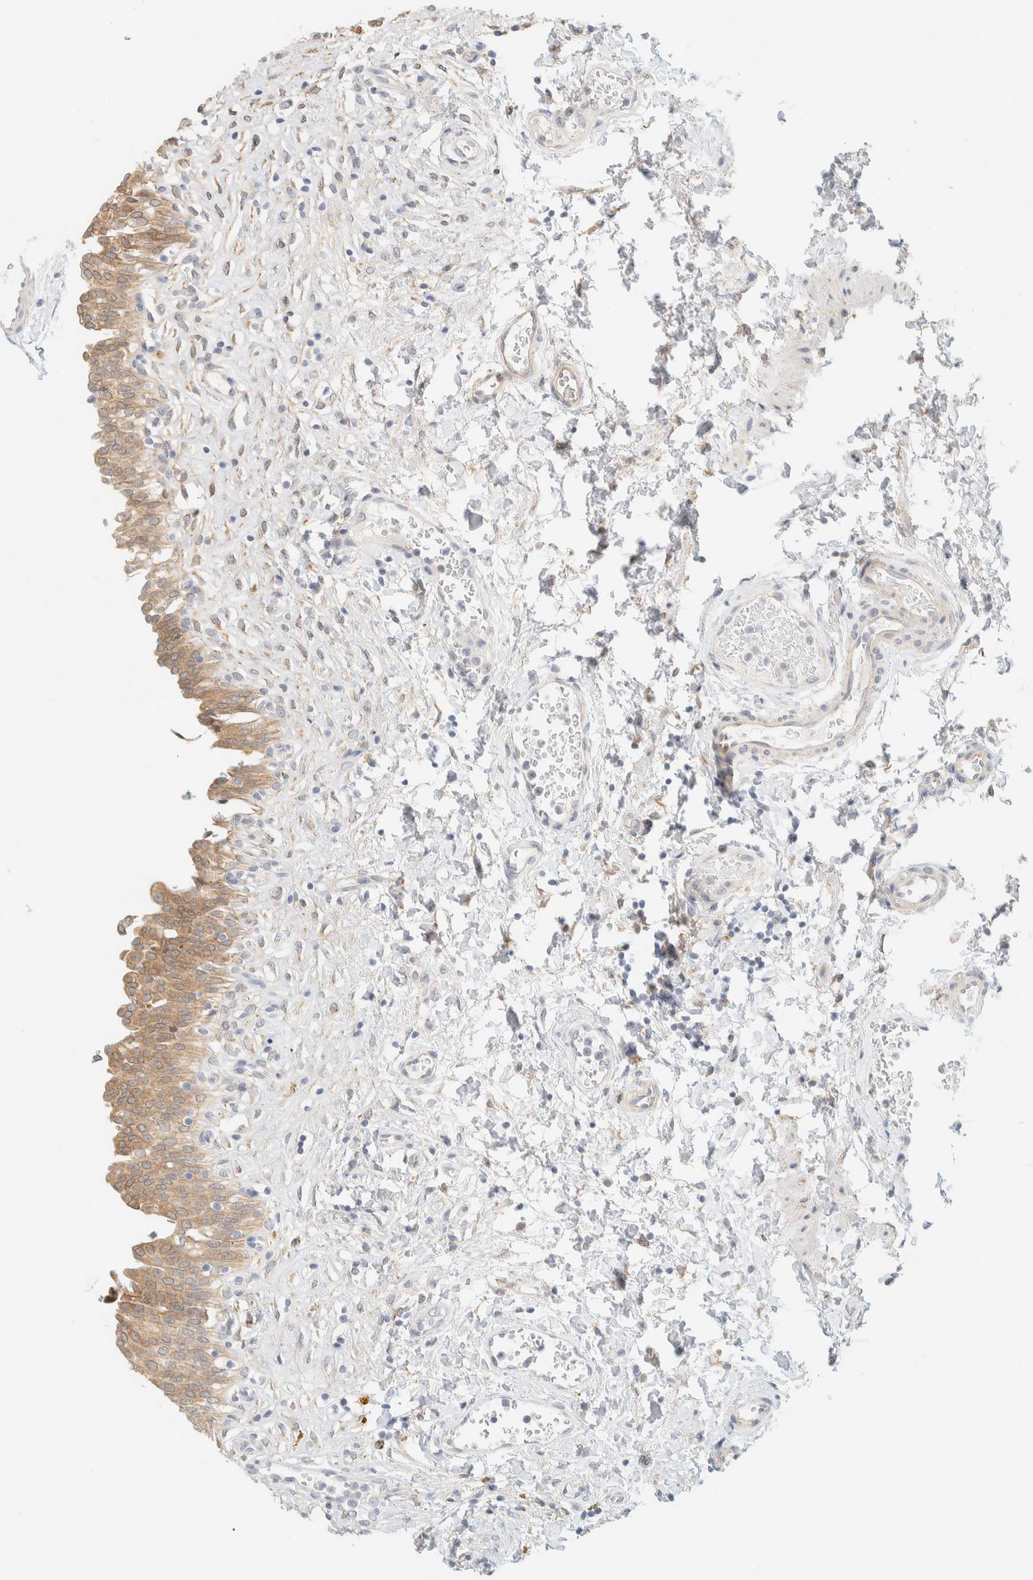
{"staining": {"intensity": "moderate", "quantity": ">75%", "location": "cytoplasmic/membranous"}, "tissue": "urinary bladder", "cell_type": "Urothelial cells", "image_type": "normal", "snomed": [{"axis": "morphology", "description": "Urothelial carcinoma, High grade"}, {"axis": "topography", "description": "Urinary bladder"}], "caption": "This histopathology image demonstrates normal urinary bladder stained with IHC to label a protein in brown. The cytoplasmic/membranous of urothelial cells show moderate positivity for the protein. Nuclei are counter-stained blue.", "gene": "NT5C", "patient": {"sex": "male", "age": 46}}